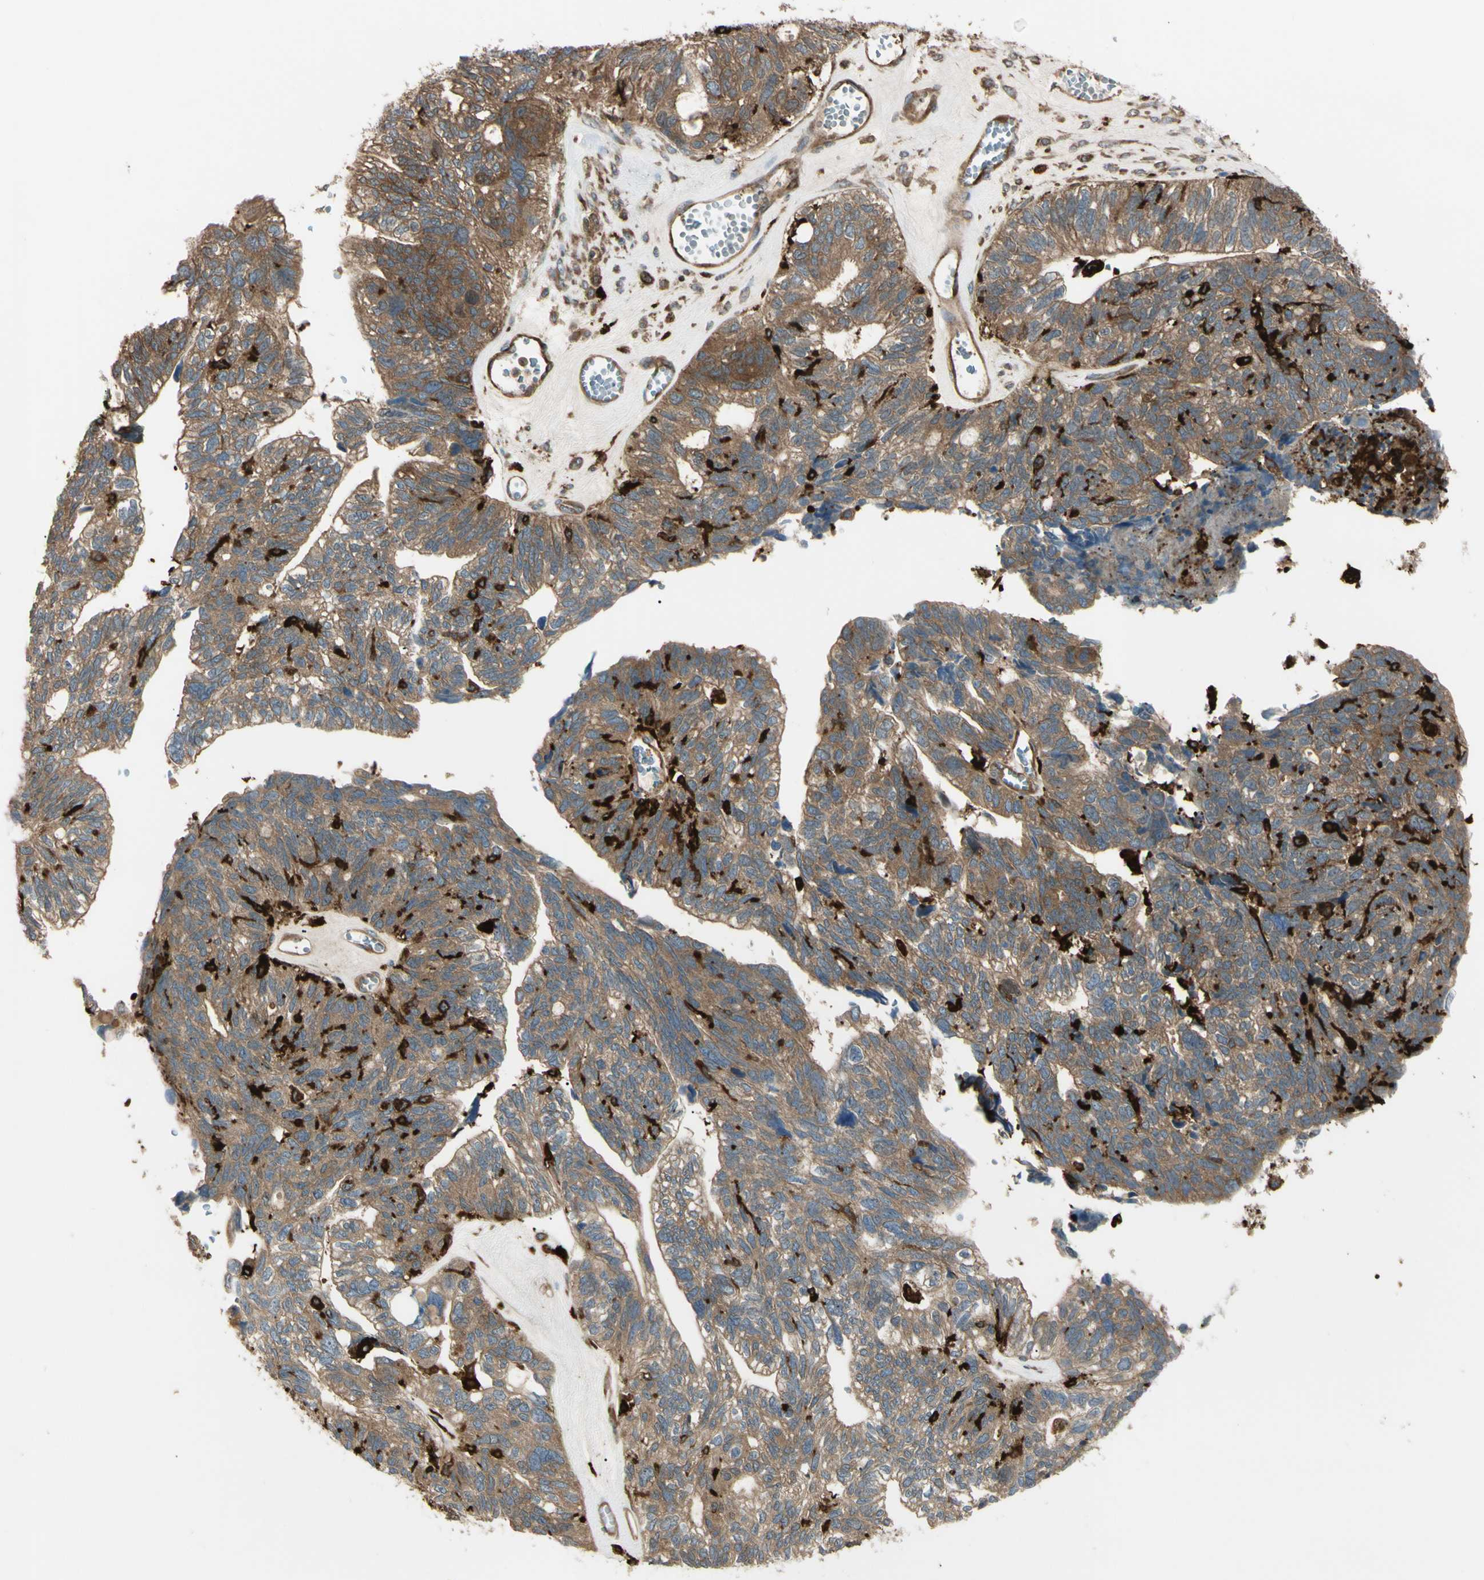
{"staining": {"intensity": "moderate", "quantity": ">75%", "location": "cytoplasmic/membranous"}, "tissue": "ovarian cancer", "cell_type": "Tumor cells", "image_type": "cancer", "snomed": [{"axis": "morphology", "description": "Cystadenocarcinoma, serous, NOS"}, {"axis": "topography", "description": "Ovary"}], "caption": "The immunohistochemical stain highlights moderate cytoplasmic/membranous positivity in tumor cells of ovarian cancer tissue.", "gene": "PTPN12", "patient": {"sex": "female", "age": 79}}